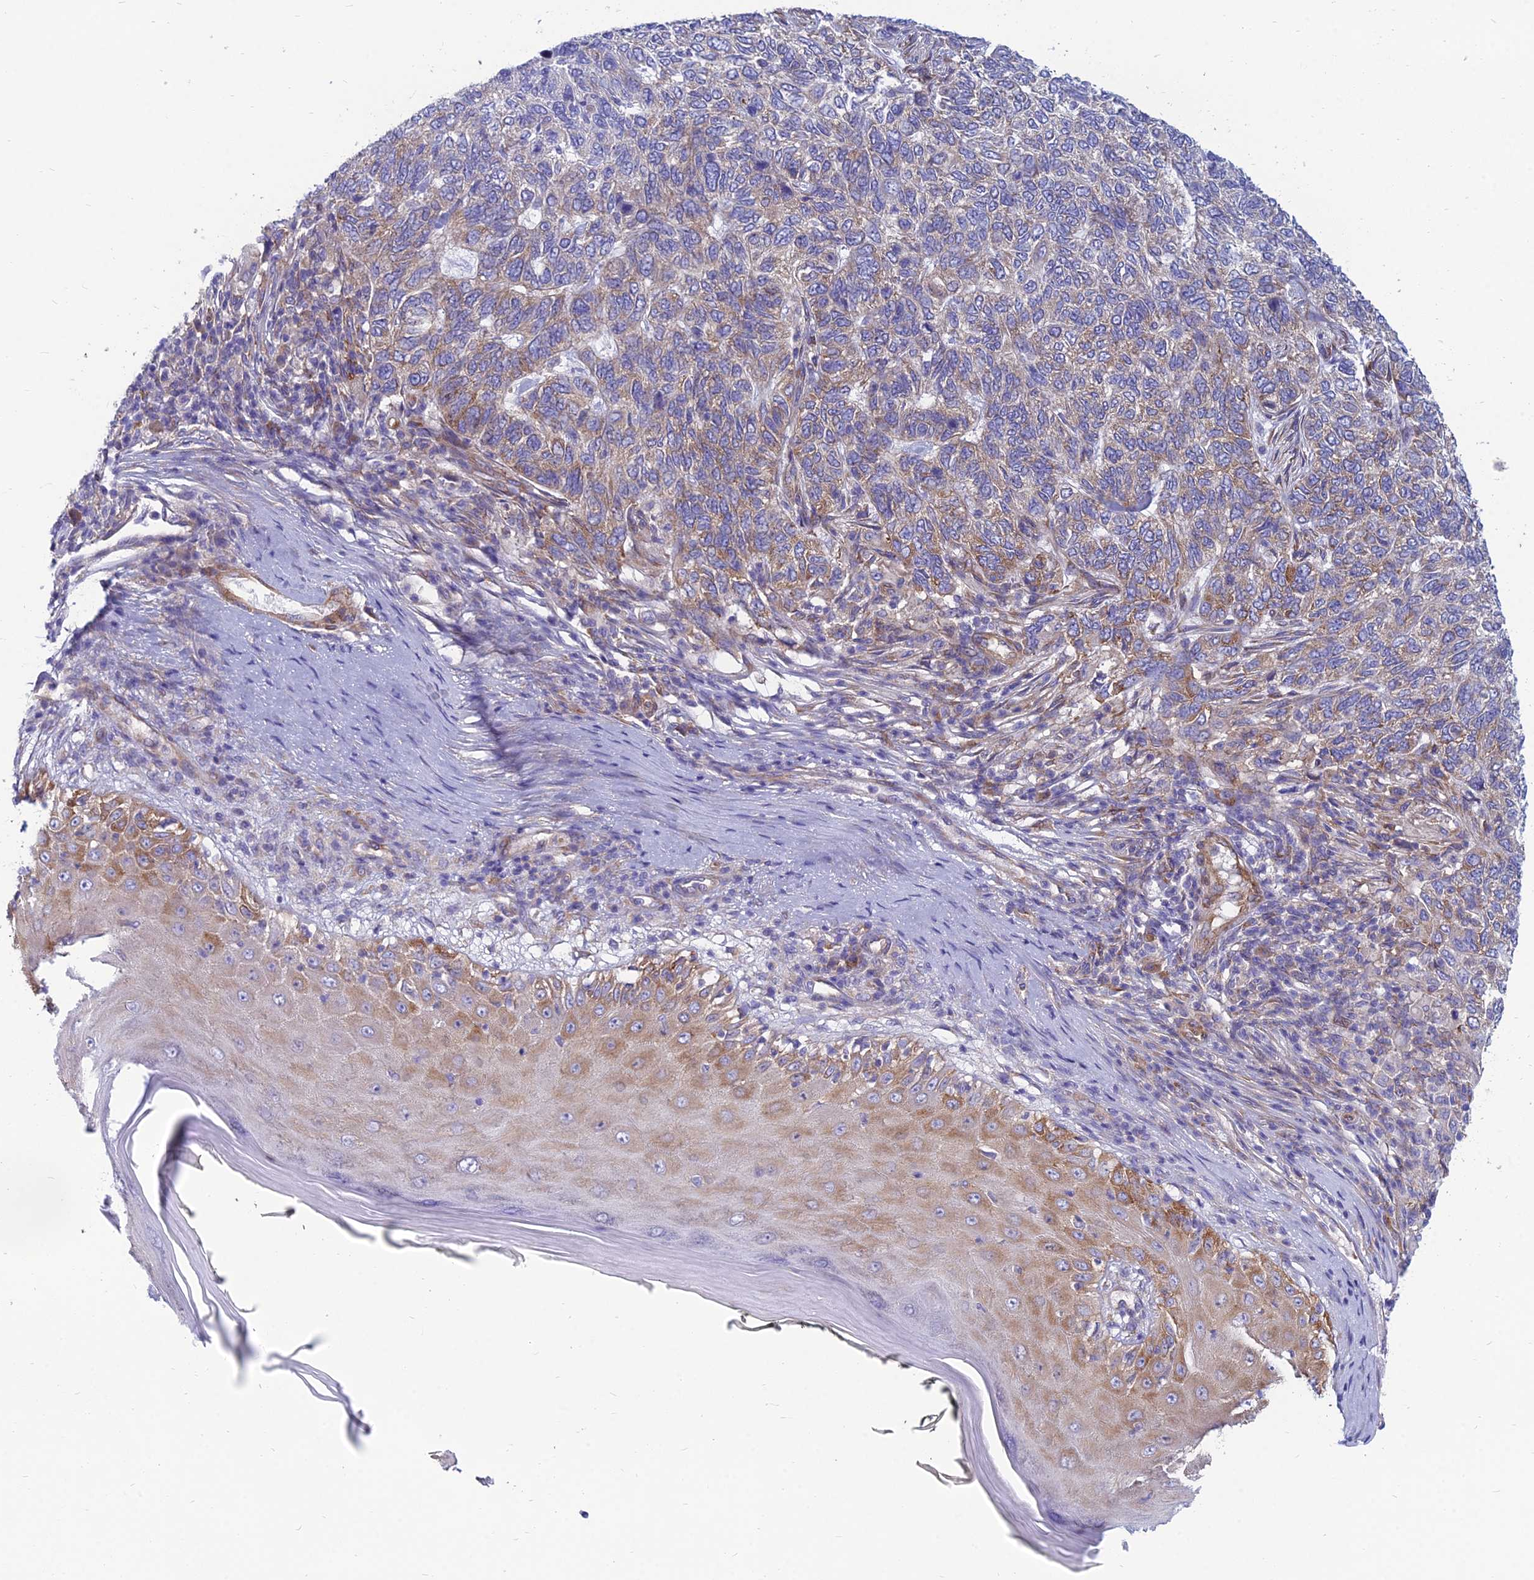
{"staining": {"intensity": "moderate", "quantity": "25%-75%", "location": "cytoplasmic/membranous"}, "tissue": "skin cancer", "cell_type": "Tumor cells", "image_type": "cancer", "snomed": [{"axis": "morphology", "description": "Basal cell carcinoma"}, {"axis": "topography", "description": "Skin"}], "caption": "This image shows immunohistochemistry staining of human skin cancer, with medium moderate cytoplasmic/membranous expression in about 25%-75% of tumor cells.", "gene": "TXLNA", "patient": {"sex": "female", "age": 65}}